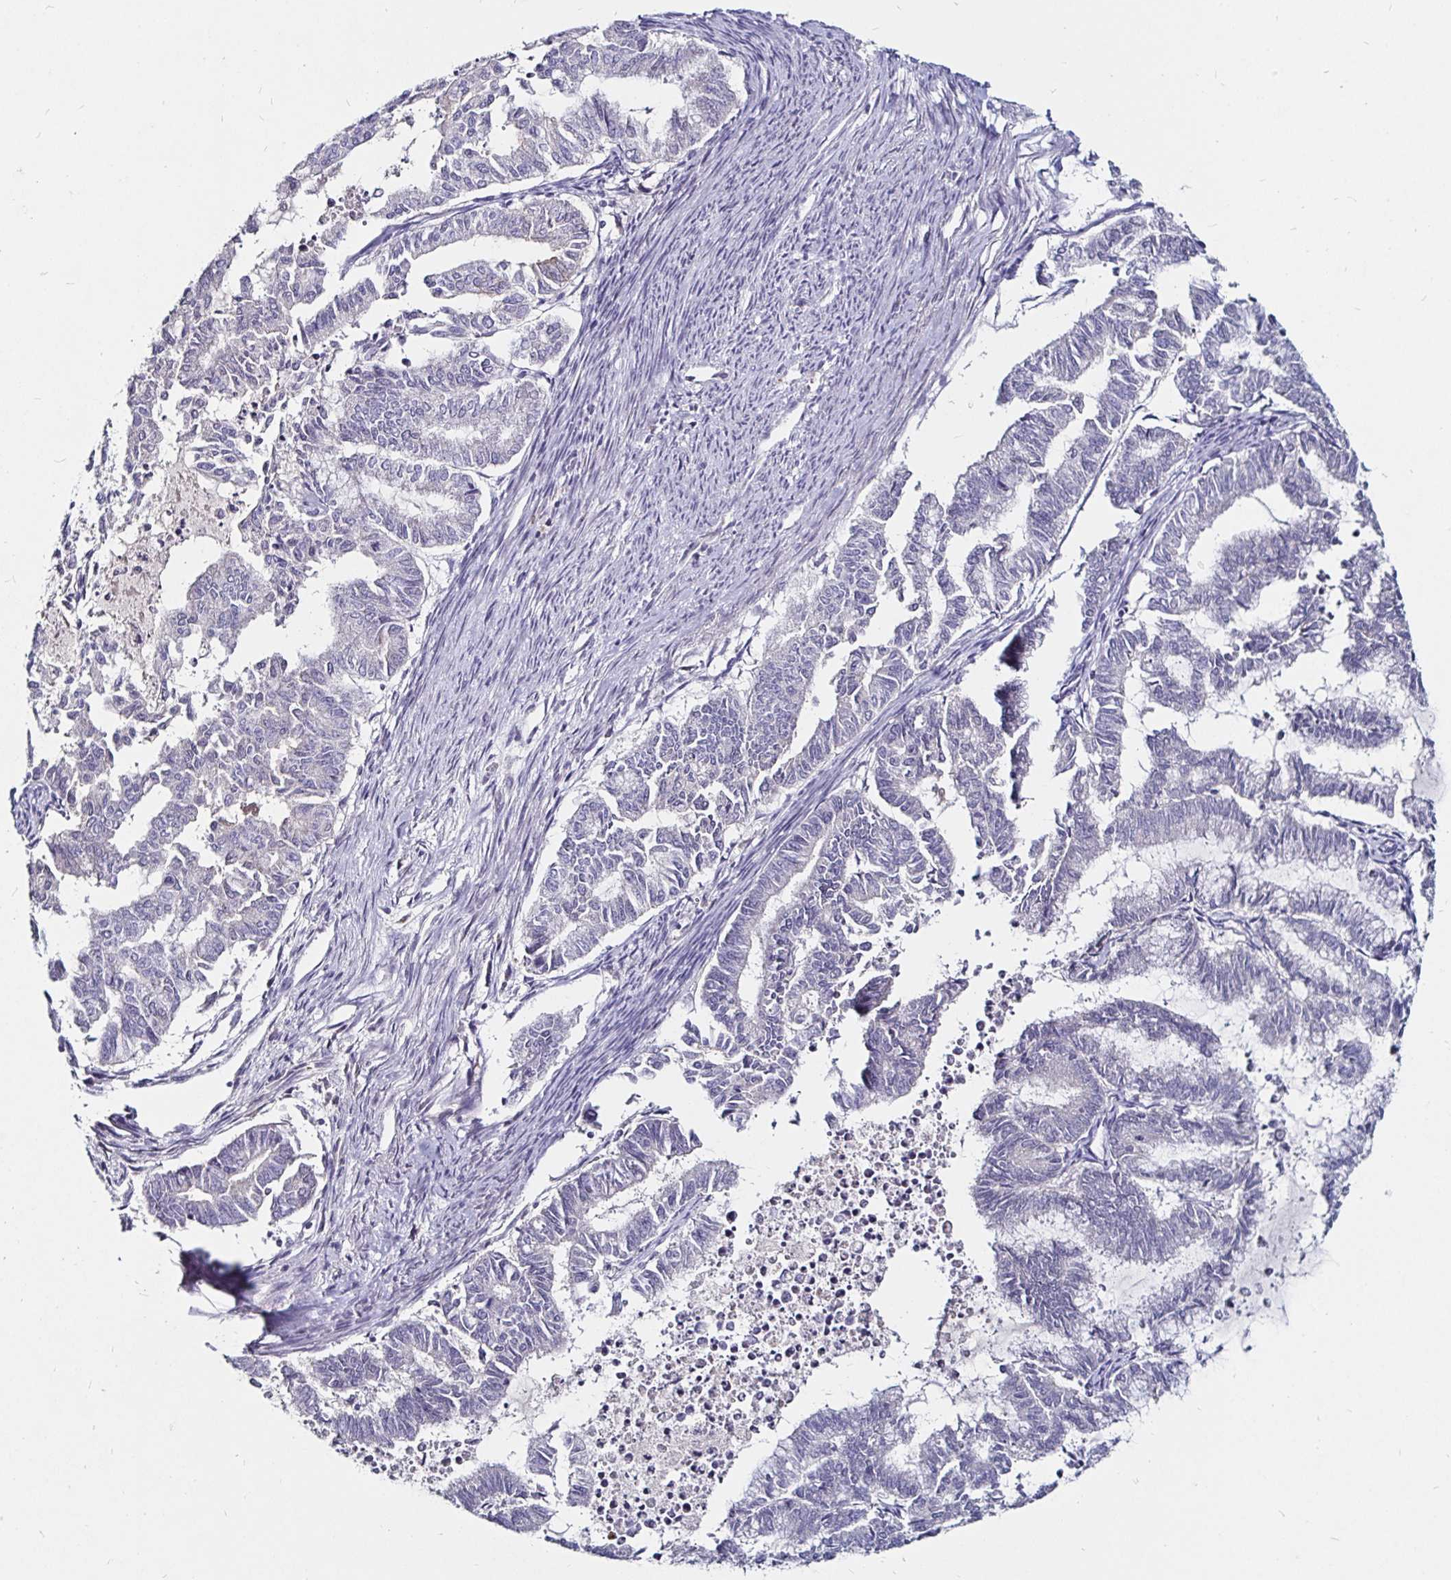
{"staining": {"intensity": "negative", "quantity": "none", "location": "none"}, "tissue": "endometrial cancer", "cell_type": "Tumor cells", "image_type": "cancer", "snomed": [{"axis": "morphology", "description": "Adenocarcinoma, NOS"}, {"axis": "topography", "description": "Endometrium"}], "caption": "A photomicrograph of endometrial cancer (adenocarcinoma) stained for a protein demonstrates no brown staining in tumor cells.", "gene": "FAIM2", "patient": {"sex": "female", "age": 79}}